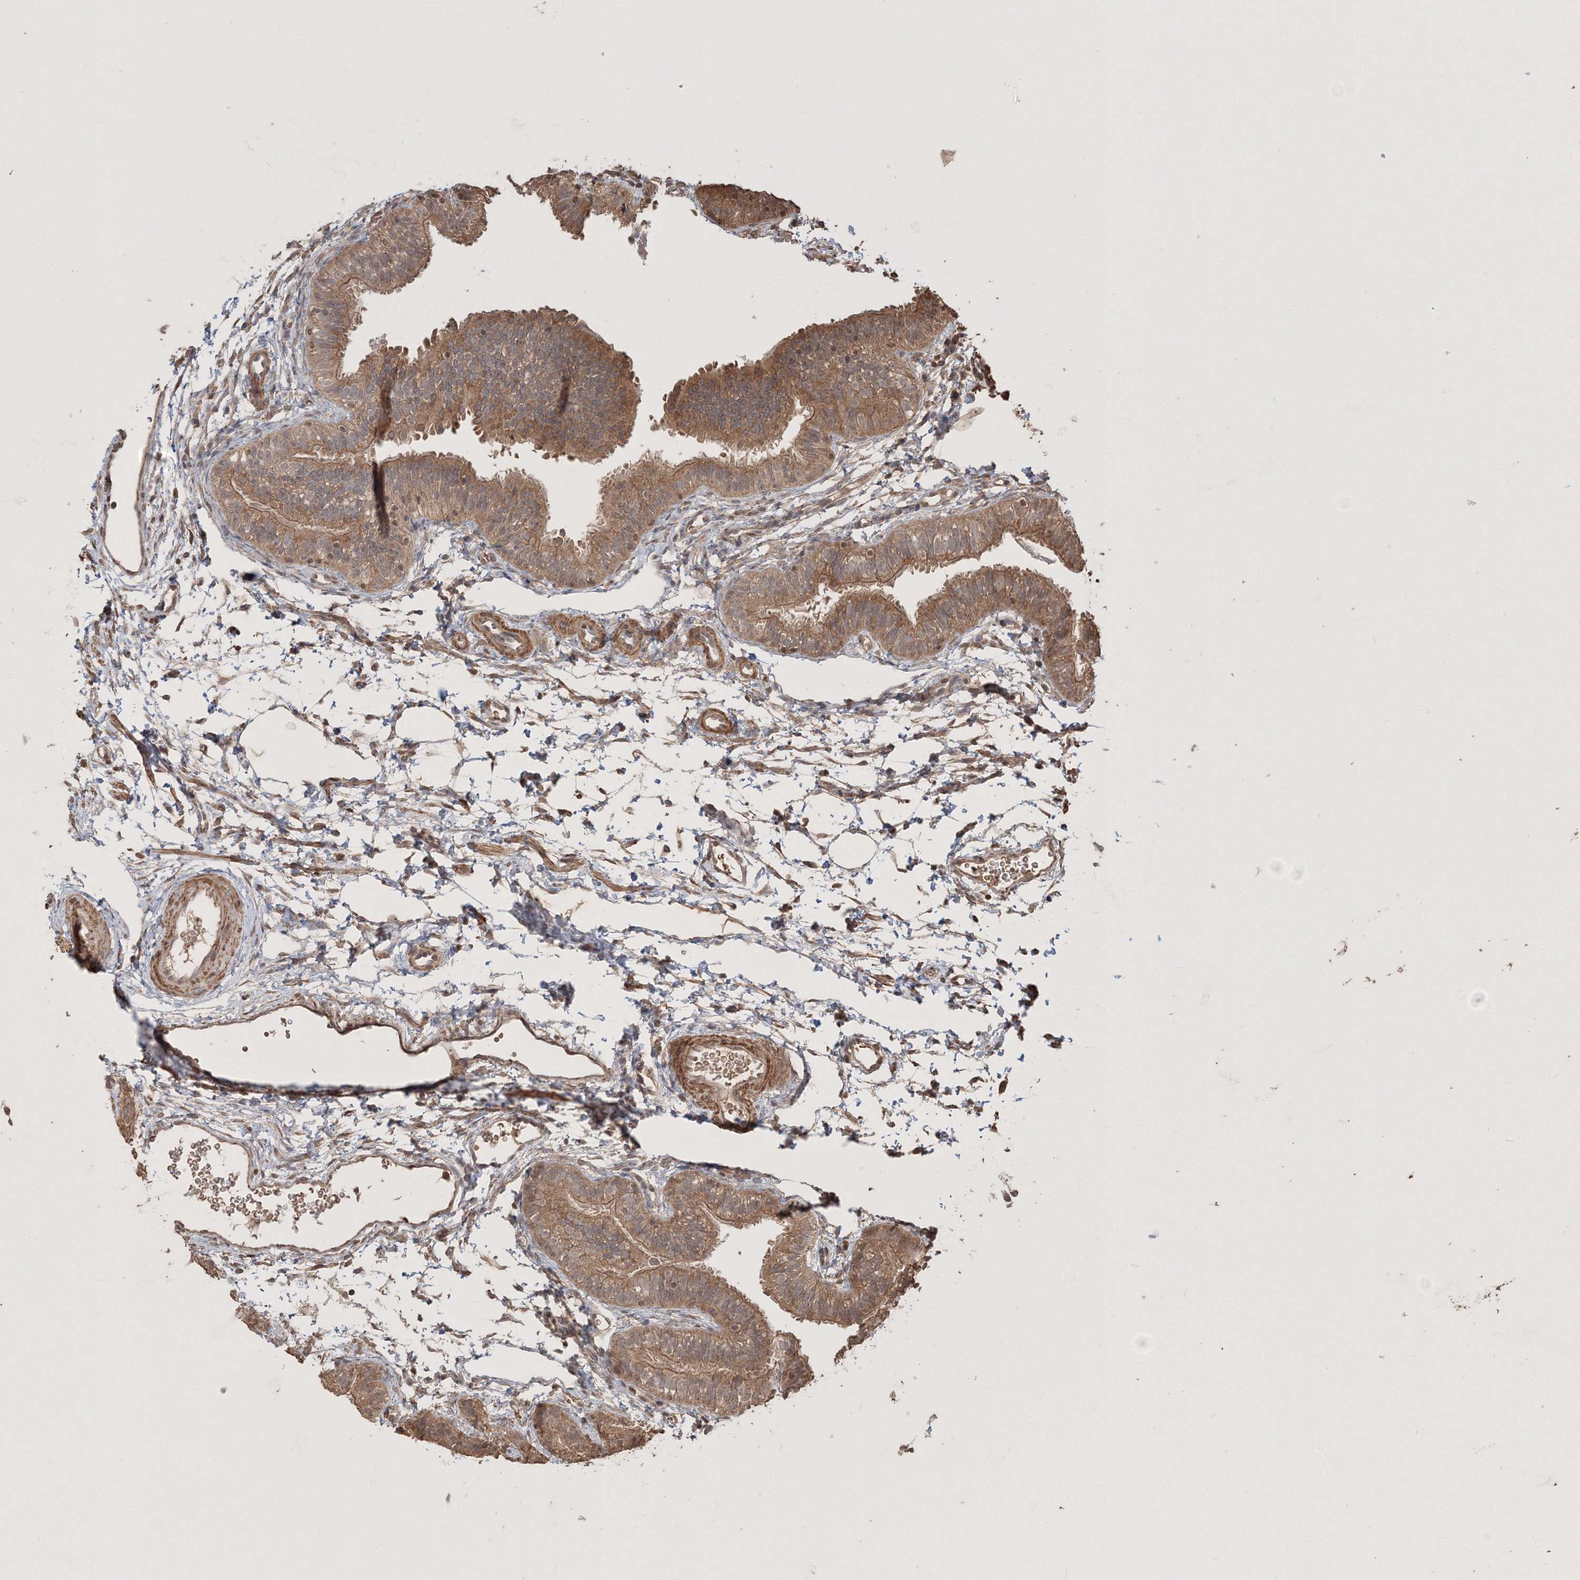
{"staining": {"intensity": "moderate", "quantity": "25%-75%", "location": "cytoplasmic/membranous"}, "tissue": "fallopian tube", "cell_type": "Glandular cells", "image_type": "normal", "snomed": [{"axis": "morphology", "description": "Normal tissue, NOS"}, {"axis": "topography", "description": "Fallopian tube"}], "caption": "IHC (DAB) staining of normal fallopian tube demonstrates moderate cytoplasmic/membranous protein staining in about 25%-75% of glandular cells. The staining was performed using DAB, with brown indicating positive protein expression. Nuclei are stained blue with hematoxylin.", "gene": "CCDC122", "patient": {"sex": "female", "age": 35}}